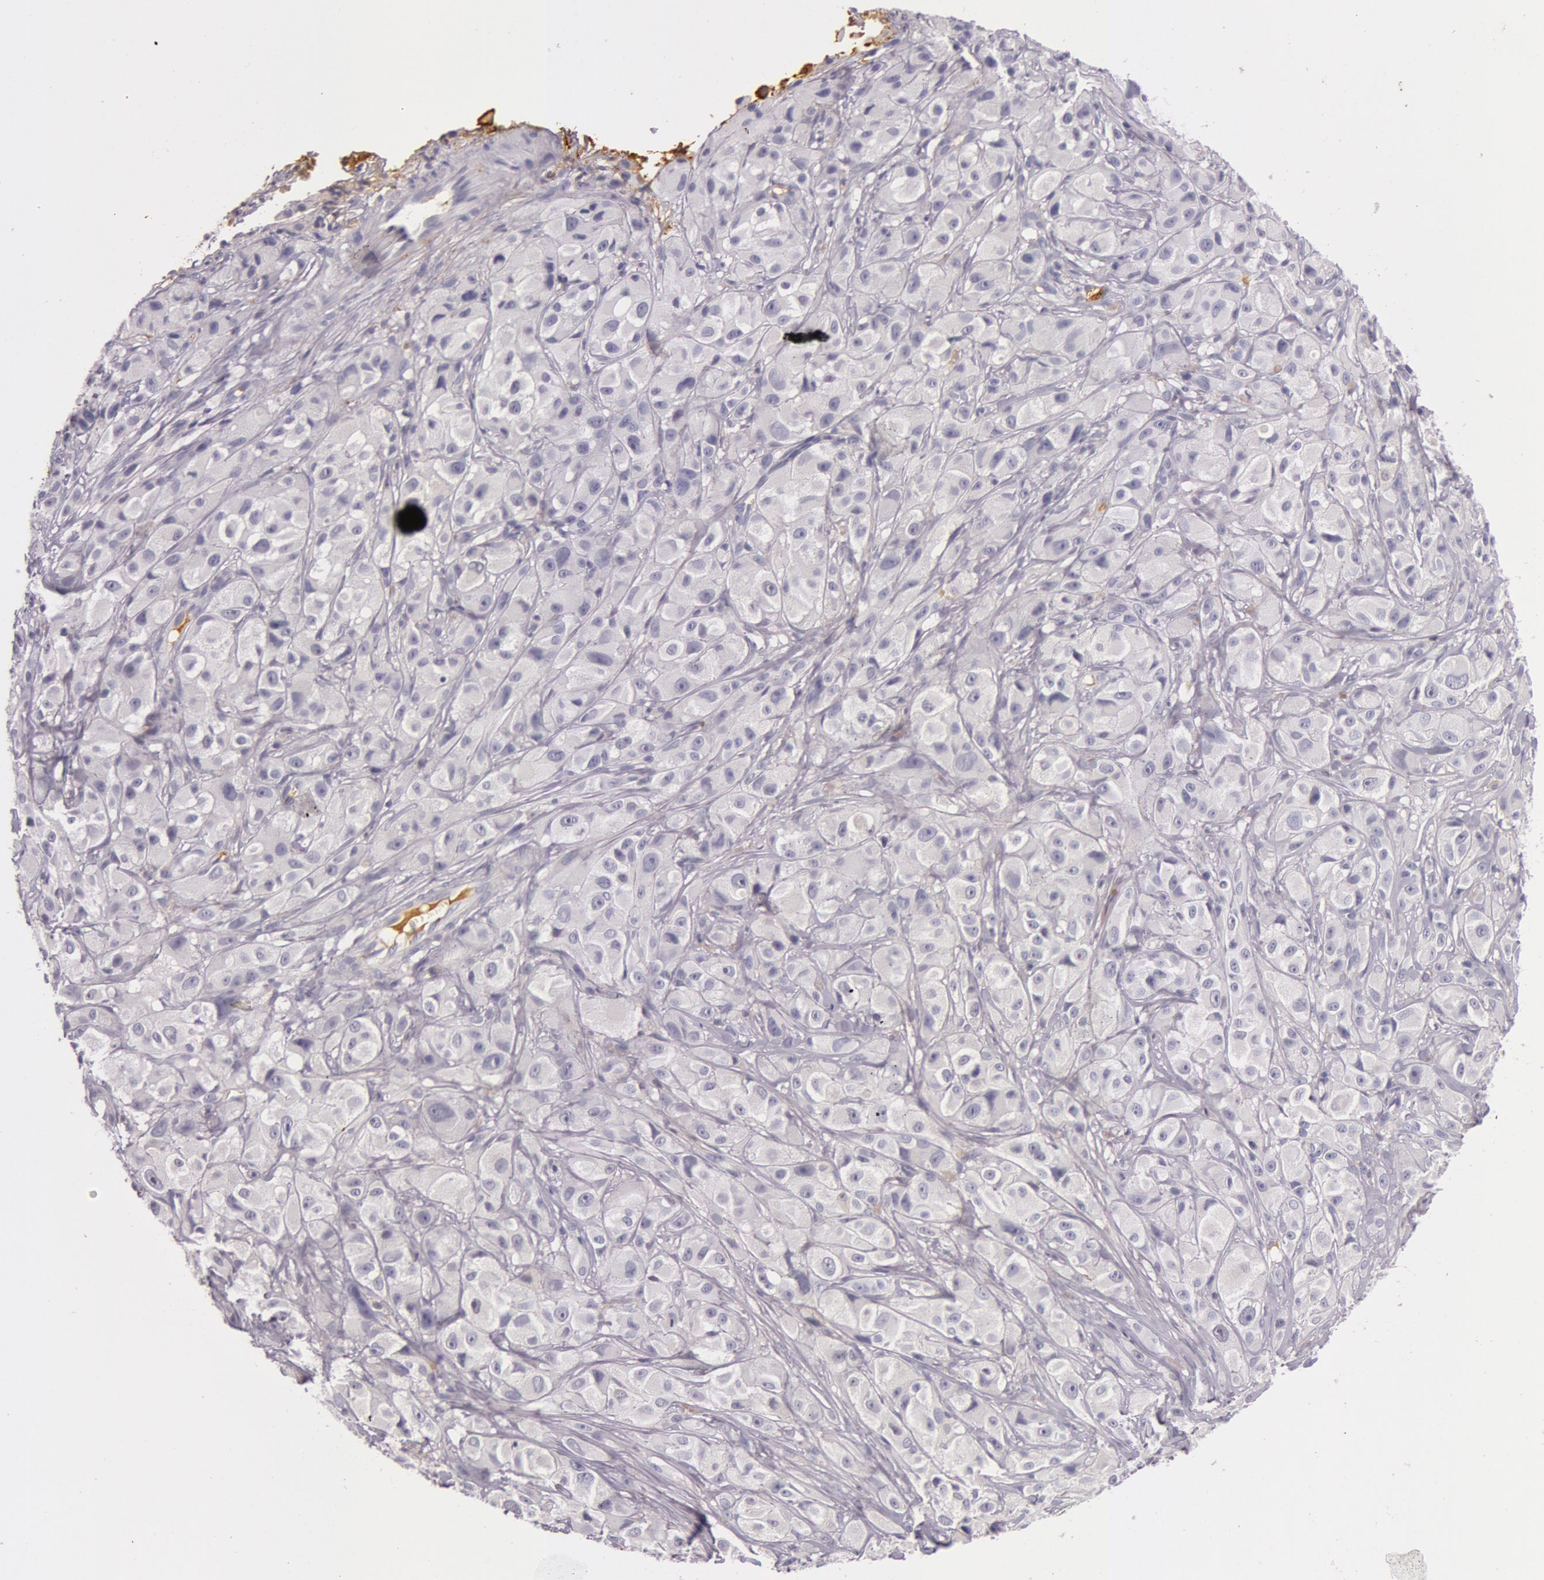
{"staining": {"intensity": "negative", "quantity": "none", "location": "none"}, "tissue": "melanoma", "cell_type": "Tumor cells", "image_type": "cancer", "snomed": [{"axis": "morphology", "description": "Malignant melanoma, NOS"}, {"axis": "topography", "description": "Skin"}], "caption": "Malignant melanoma stained for a protein using immunohistochemistry (IHC) displays no positivity tumor cells.", "gene": "C4BPA", "patient": {"sex": "male", "age": 56}}